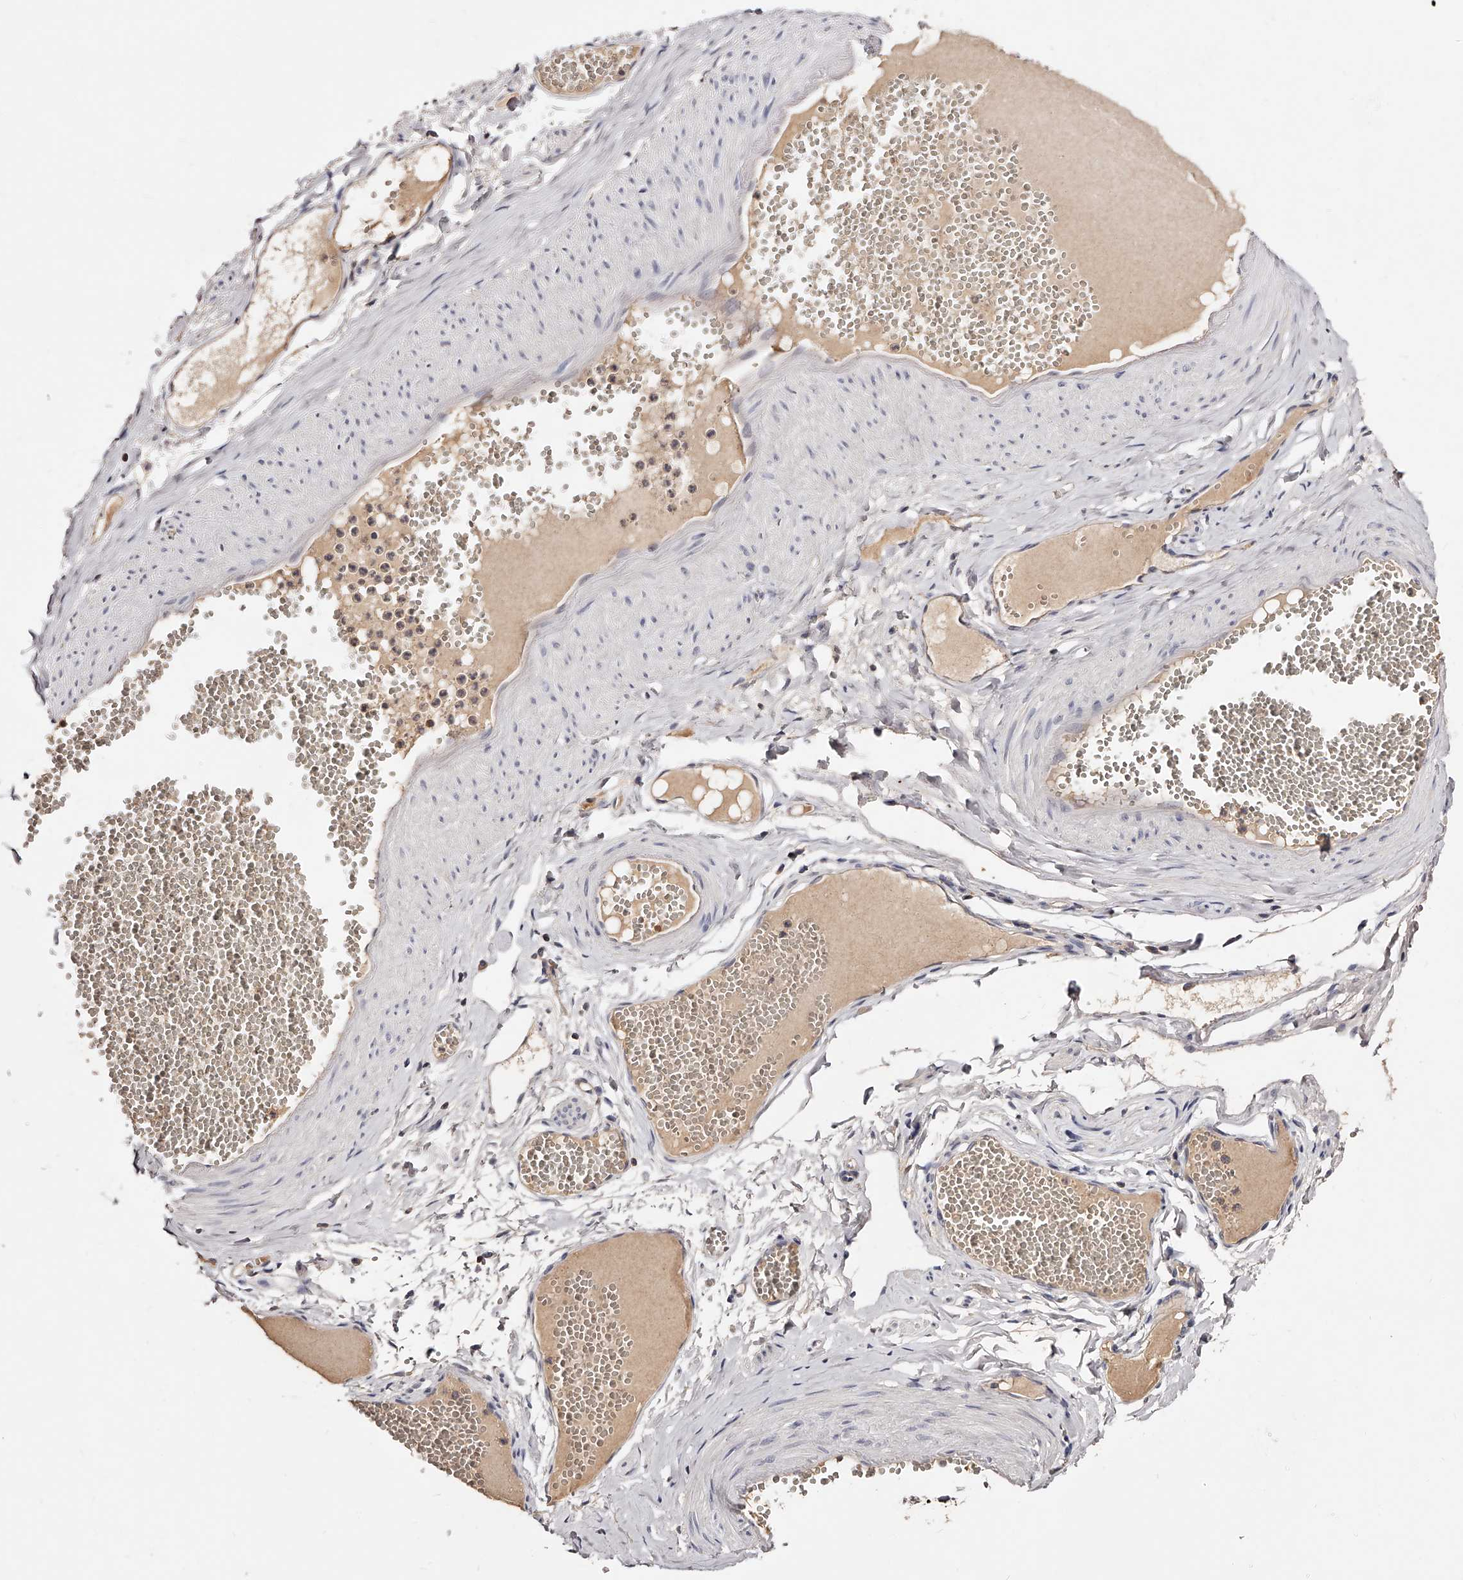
{"staining": {"intensity": "negative", "quantity": "none", "location": "none"}, "tissue": "soft tissue", "cell_type": "Fibroblasts", "image_type": "normal", "snomed": [{"axis": "morphology", "description": "Normal tissue, NOS"}, {"axis": "topography", "description": "Smooth muscle"}, {"axis": "topography", "description": "Peripheral nerve tissue"}], "caption": "High power microscopy histopathology image of an immunohistochemistry (IHC) histopathology image of normal soft tissue, revealing no significant positivity in fibroblasts.", "gene": "PHACTR1", "patient": {"sex": "female", "age": 39}}